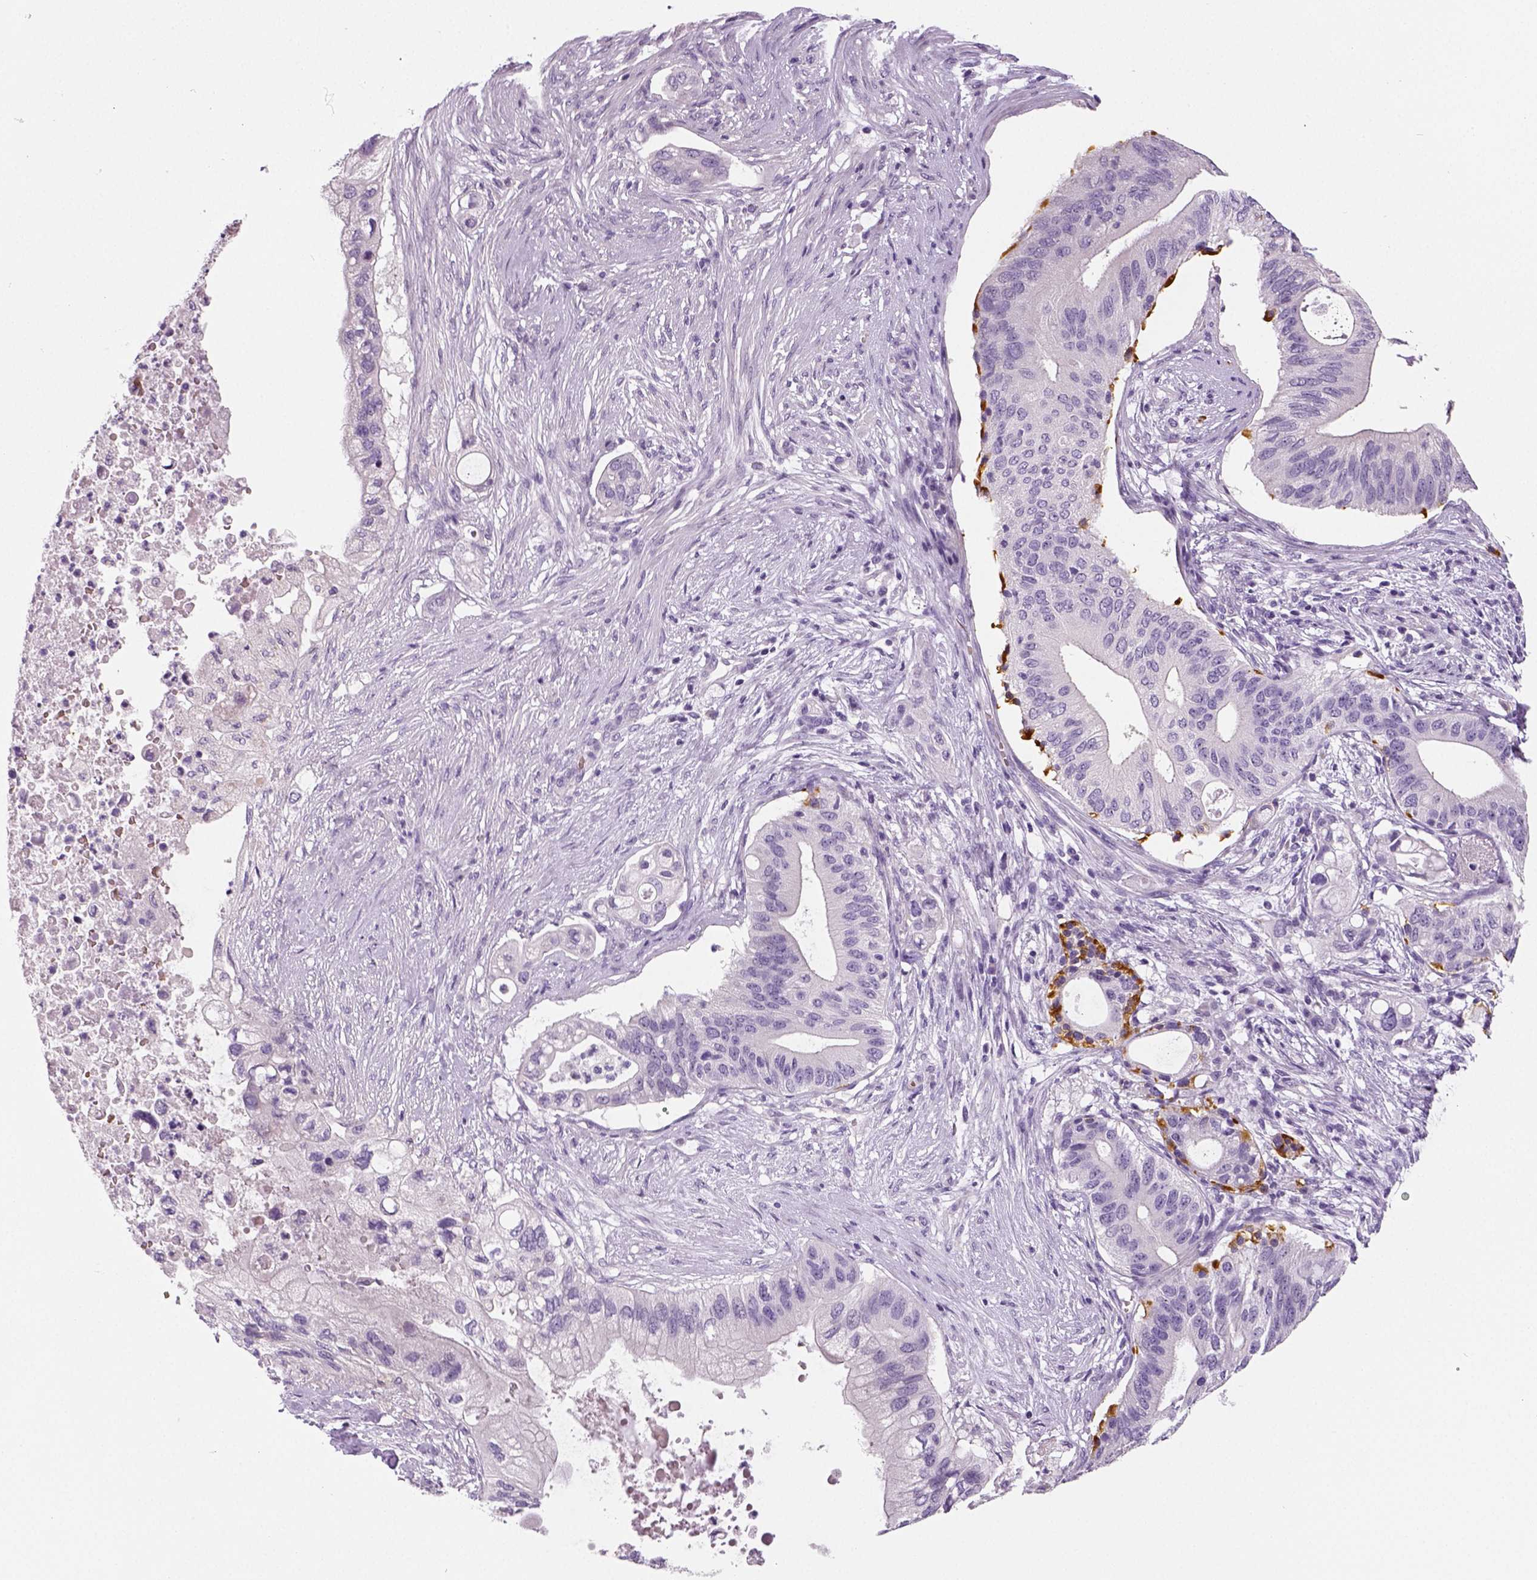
{"staining": {"intensity": "negative", "quantity": "none", "location": "none"}, "tissue": "pancreatic cancer", "cell_type": "Tumor cells", "image_type": "cancer", "snomed": [{"axis": "morphology", "description": "Adenocarcinoma, NOS"}, {"axis": "topography", "description": "Pancreas"}], "caption": "An immunohistochemistry (IHC) image of adenocarcinoma (pancreatic) is shown. There is no staining in tumor cells of adenocarcinoma (pancreatic).", "gene": "TSPAN7", "patient": {"sex": "female", "age": 72}}